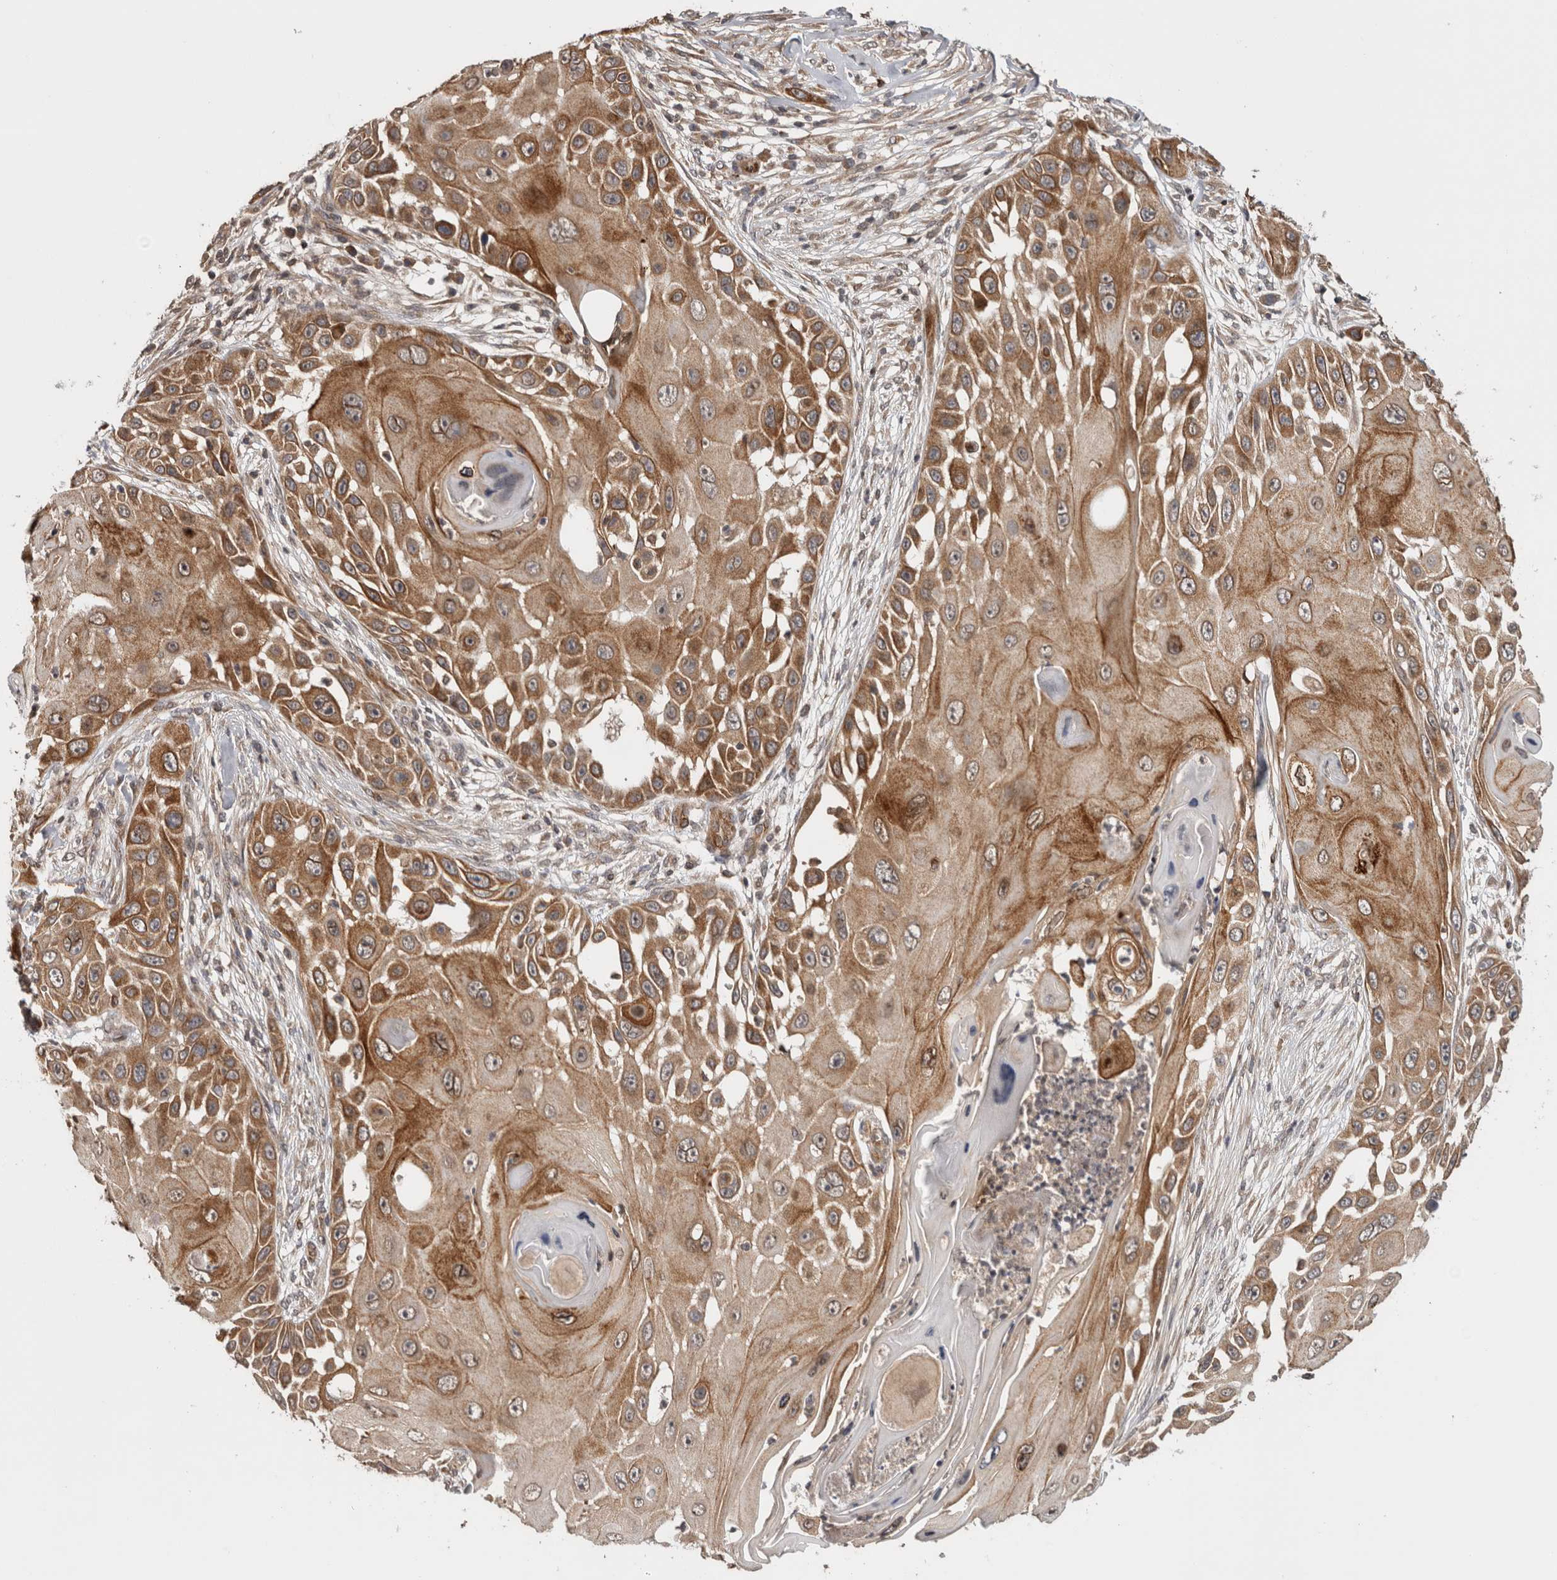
{"staining": {"intensity": "moderate", "quantity": ">75%", "location": "cytoplasmic/membranous"}, "tissue": "skin cancer", "cell_type": "Tumor cells", "image_type": "cancer", "snomed": [{"axis": "morphology", "description": "Squamous cell carcinoma, NOS"}, {"axis": "topography", "description": "Skin"}], "caption": "The histopathology image shows immunohistochemical staining of squamous cell carcinoma (skin). There is moderate cytoplasmic/membranous positivity is seen in approximately >75% of tumor cells. Using DAB (3,3'-diaminobenzidine) (brown) and hematoxylin (blue) stains, captured at high magnification using brightfield microscopy.", "gene": "HMOX2", "patient": {"sex": "female", "age": 44}}